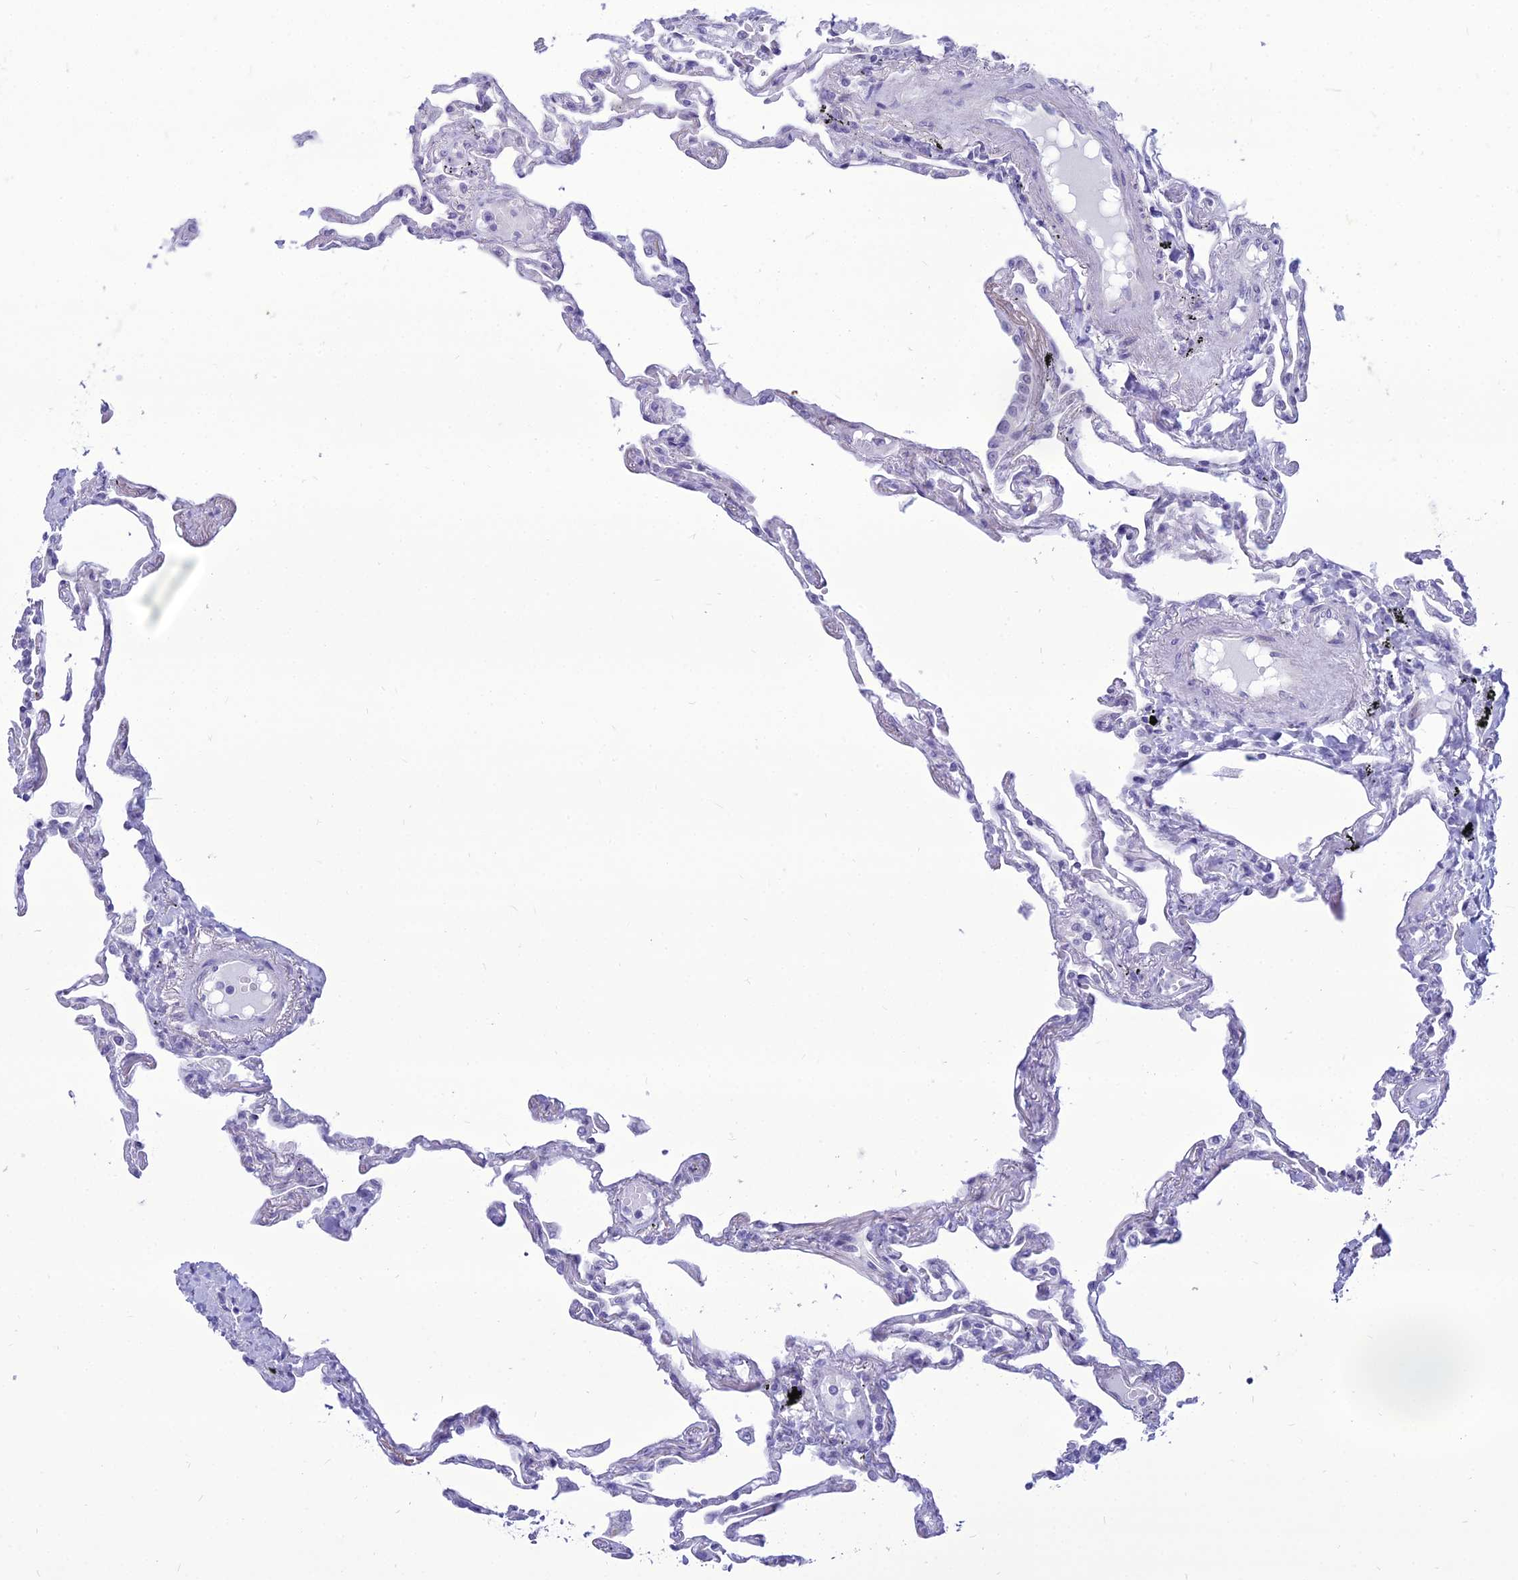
{"staining": {"intensity": "negative", "quantity": "none", "location": "none"}, "tissue": "lung", "cell_type": "Alveolar cells", "image_type": "normal", "snomed": [{"axis": "morphology", "description": "Normal tissue, NOS"}, {"axis": "topography", "description": "Lung"}], "caption": "This micrograph is of normal lung stained with immunohistochemistry to label a protein in brown with the nuclei are counter-stained blue. There is no positivity in alveolar cells. (Brightfield microscopy of DAB (3,3'-diaminobenzidine) immunohistochemistry (IHC) at high magnification).", "gene": "DHX40", "patient": {"sex": "female", "age": 67}}